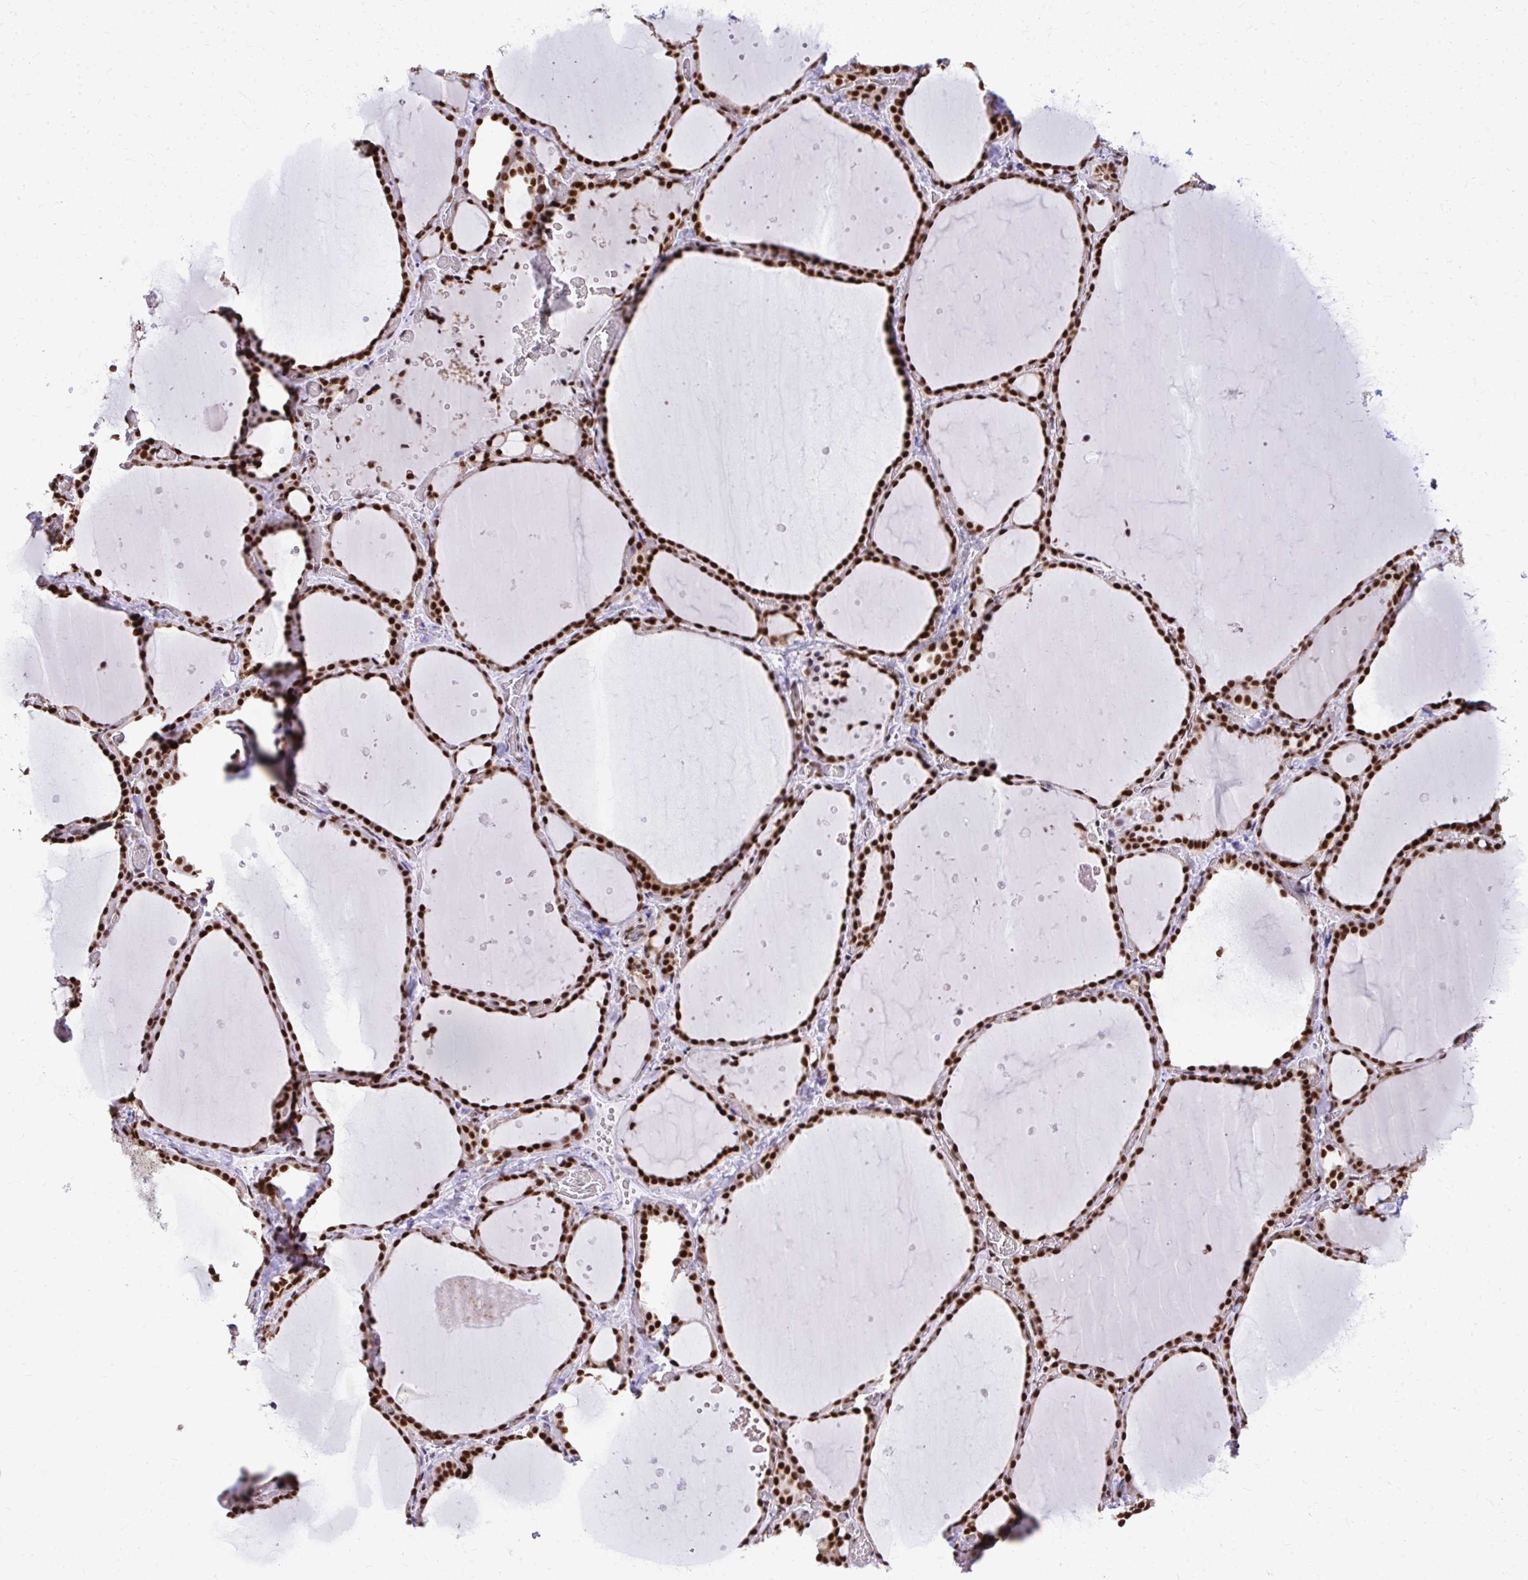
{"staining": {"intensity": "strong", "quantity": ">75%", "location": "nuclear"}, "tissue": "thyroid gland", "cell_type": "Glandular cells", "image_type": "normal", "snomed": [{"axis": "morphology", "description": "Normal tissue, NOS"}, {"axis": "topography", "description": "Thyroid gland"}], "caption": "Protein staining reveals strong nuclear positivity in about >75% of glandular cells in benign thyroid gland.", "gene": "PRPF19", "patient": {"sex": "female", "age": 36}}